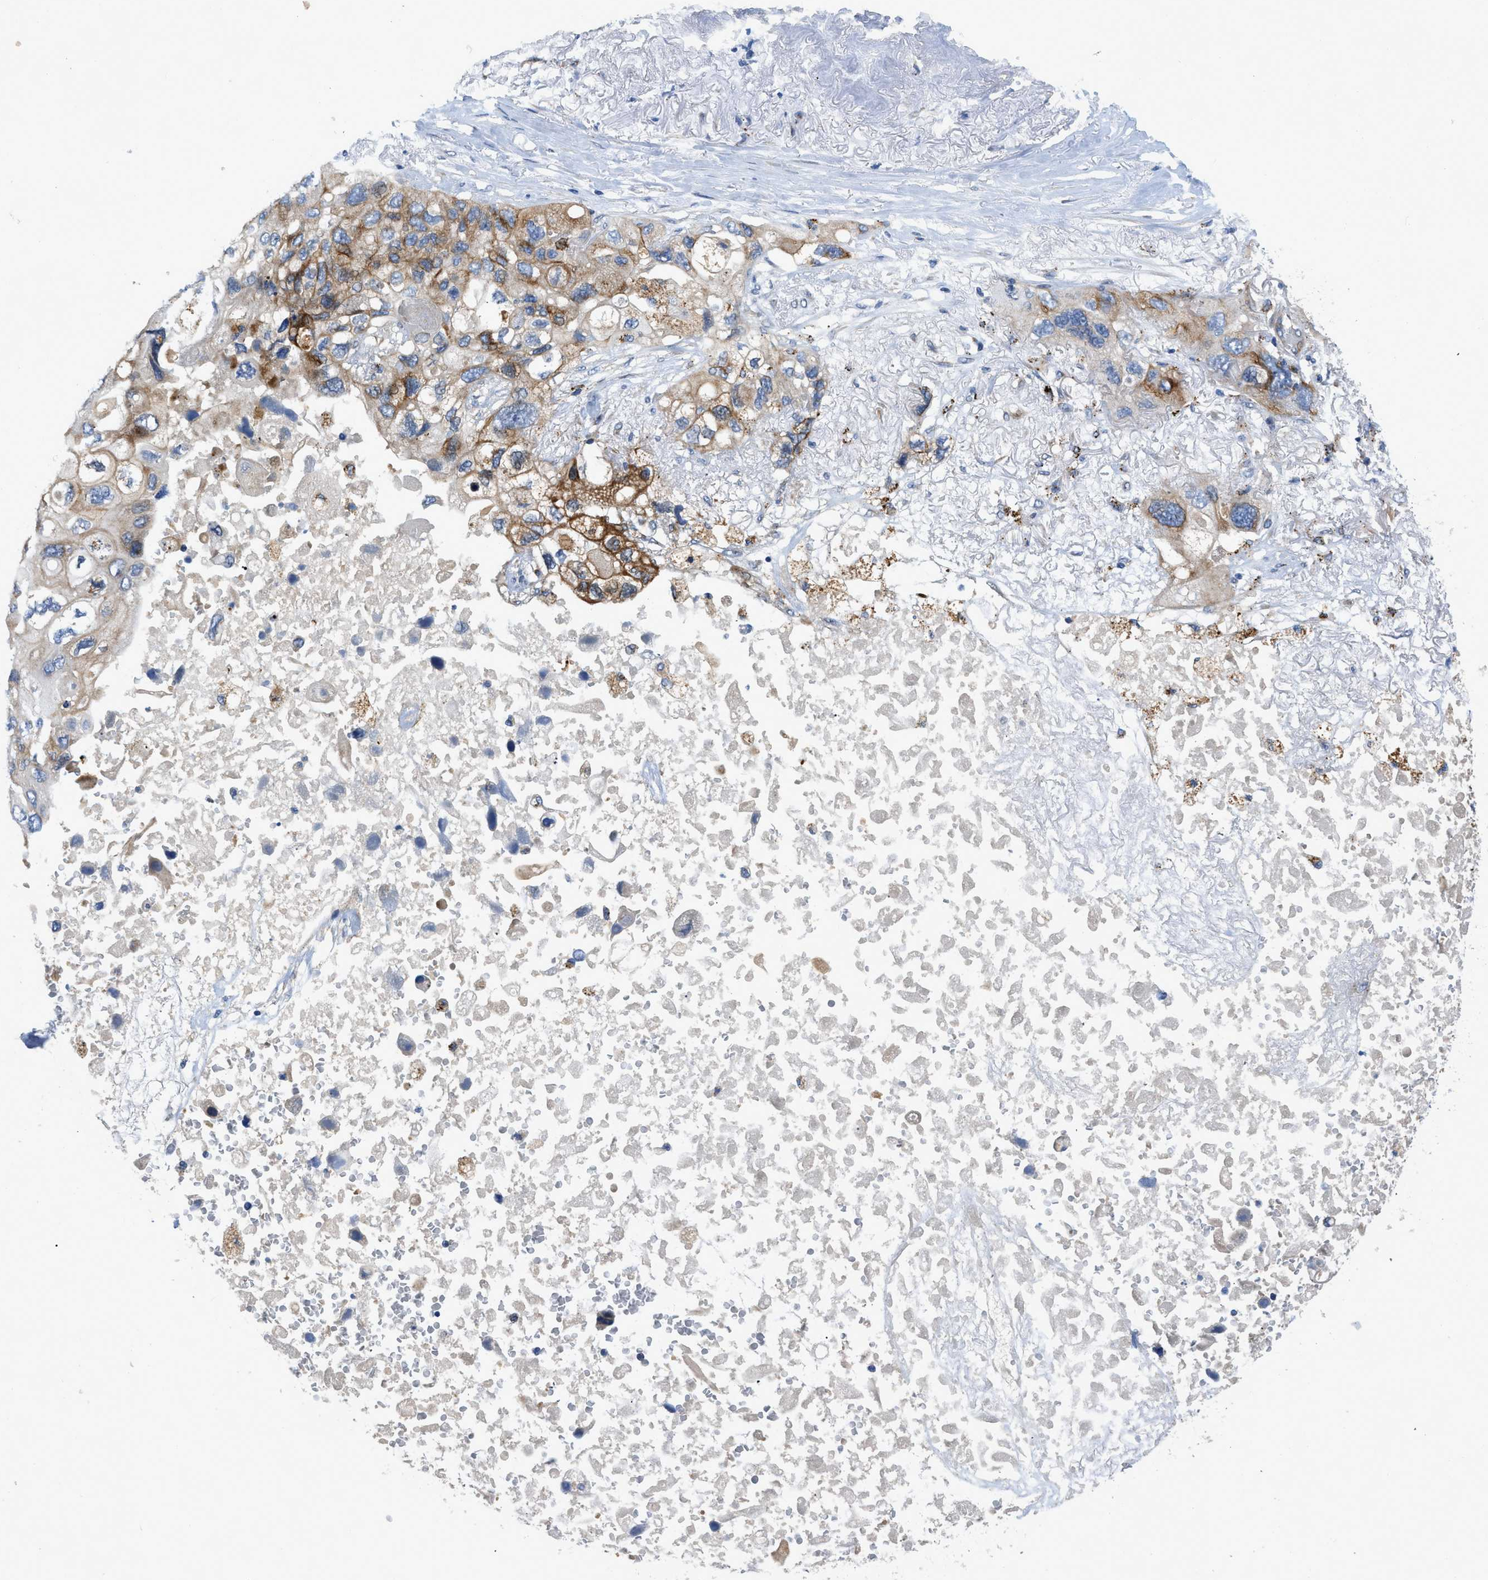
{"staining": {"intensity": "moderate", "quantity": ">75%", "location": "cytoplasmic/membranous"}, "tissue": "lung cancer", "cell_type": "Tumor cells", "image_type": "cancer", "snomed": [{"axis": "morphology", "description": "Squamous cell carcinoma, NOS"}, {"axis": "topography", "description": "Lung"}], "caption": "Protein expression analysis of lung cancer (squamous cell carcinoma) displays moderate cytoplasmic/membranous staining in about >75% of tumor cells. The staining was performed using DAB (3,3'-diaminobenzidine) to visualize the protein expression in brown, while the nuclei were stained in blue with hematoxylin (Magnification: 20x).", "gene": "TMEM248", "patient": {"sex": "female", "age": 73}}